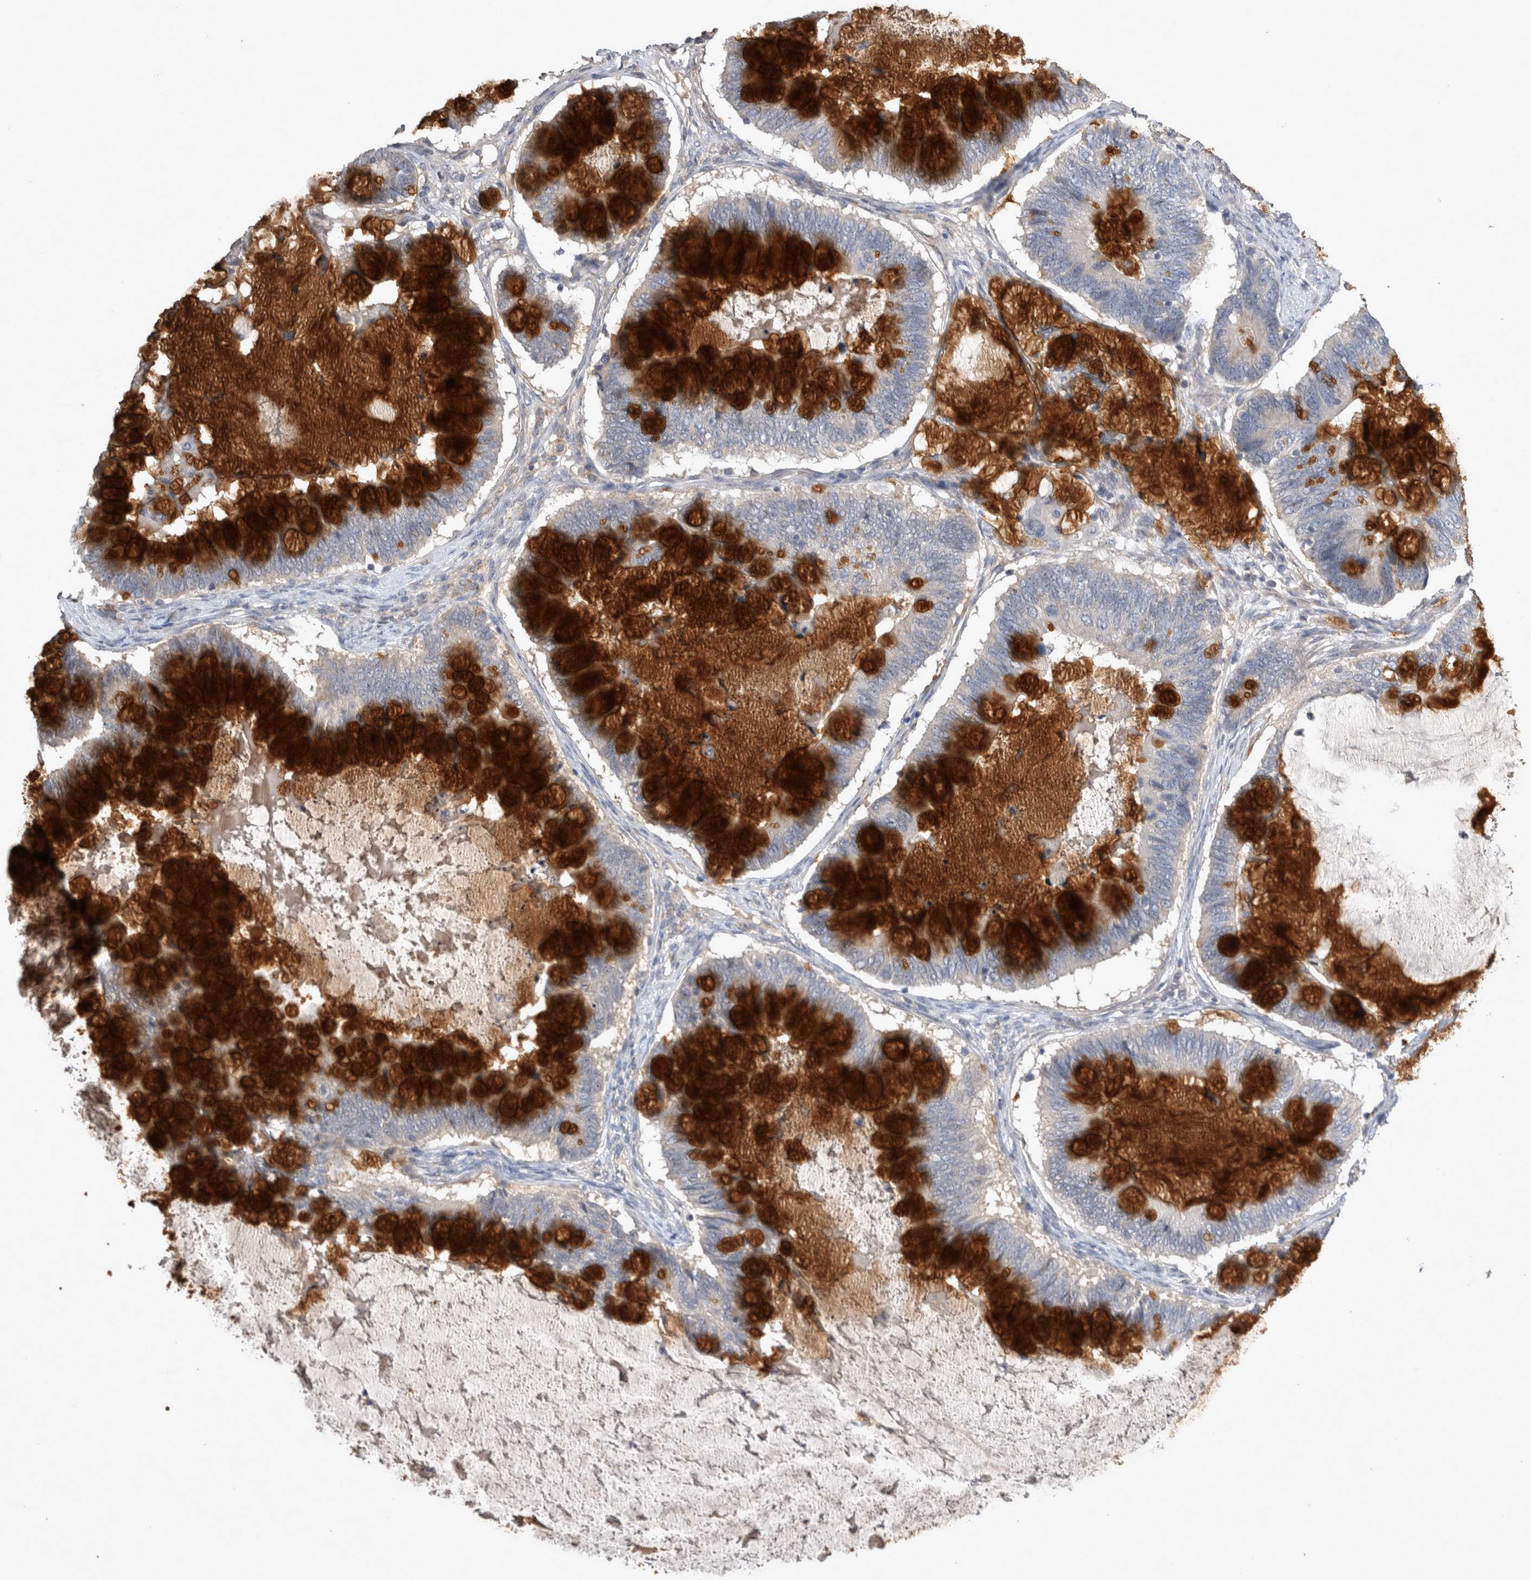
{"staining": {"intensity": "strong", "quantity": ">75%", "location": "cytoplasmic/membranous"}, "tissue": "ovarian cancer", "cell_type": "Tumor cells", "image_type": "cancer", "snomed": [{"axis": "morphology", "description": "Cystadenocarcinoma, mucinous, NOS"}, {"axis": "topography", "description": "Ovary"}], "caption": "Ovarian cancer (mucinous cystadenocarcinoma) tissue reveals strong cytoplasmic/membranous expression in approximately >75% of tumor cells, visualized by immunohistochemistry. Immunohistochemistry stains the protein of interest in brown and the nuclei are stained blue.", "gene": "SLC22A11", "patient": {"sex": "female", "age": 61}}